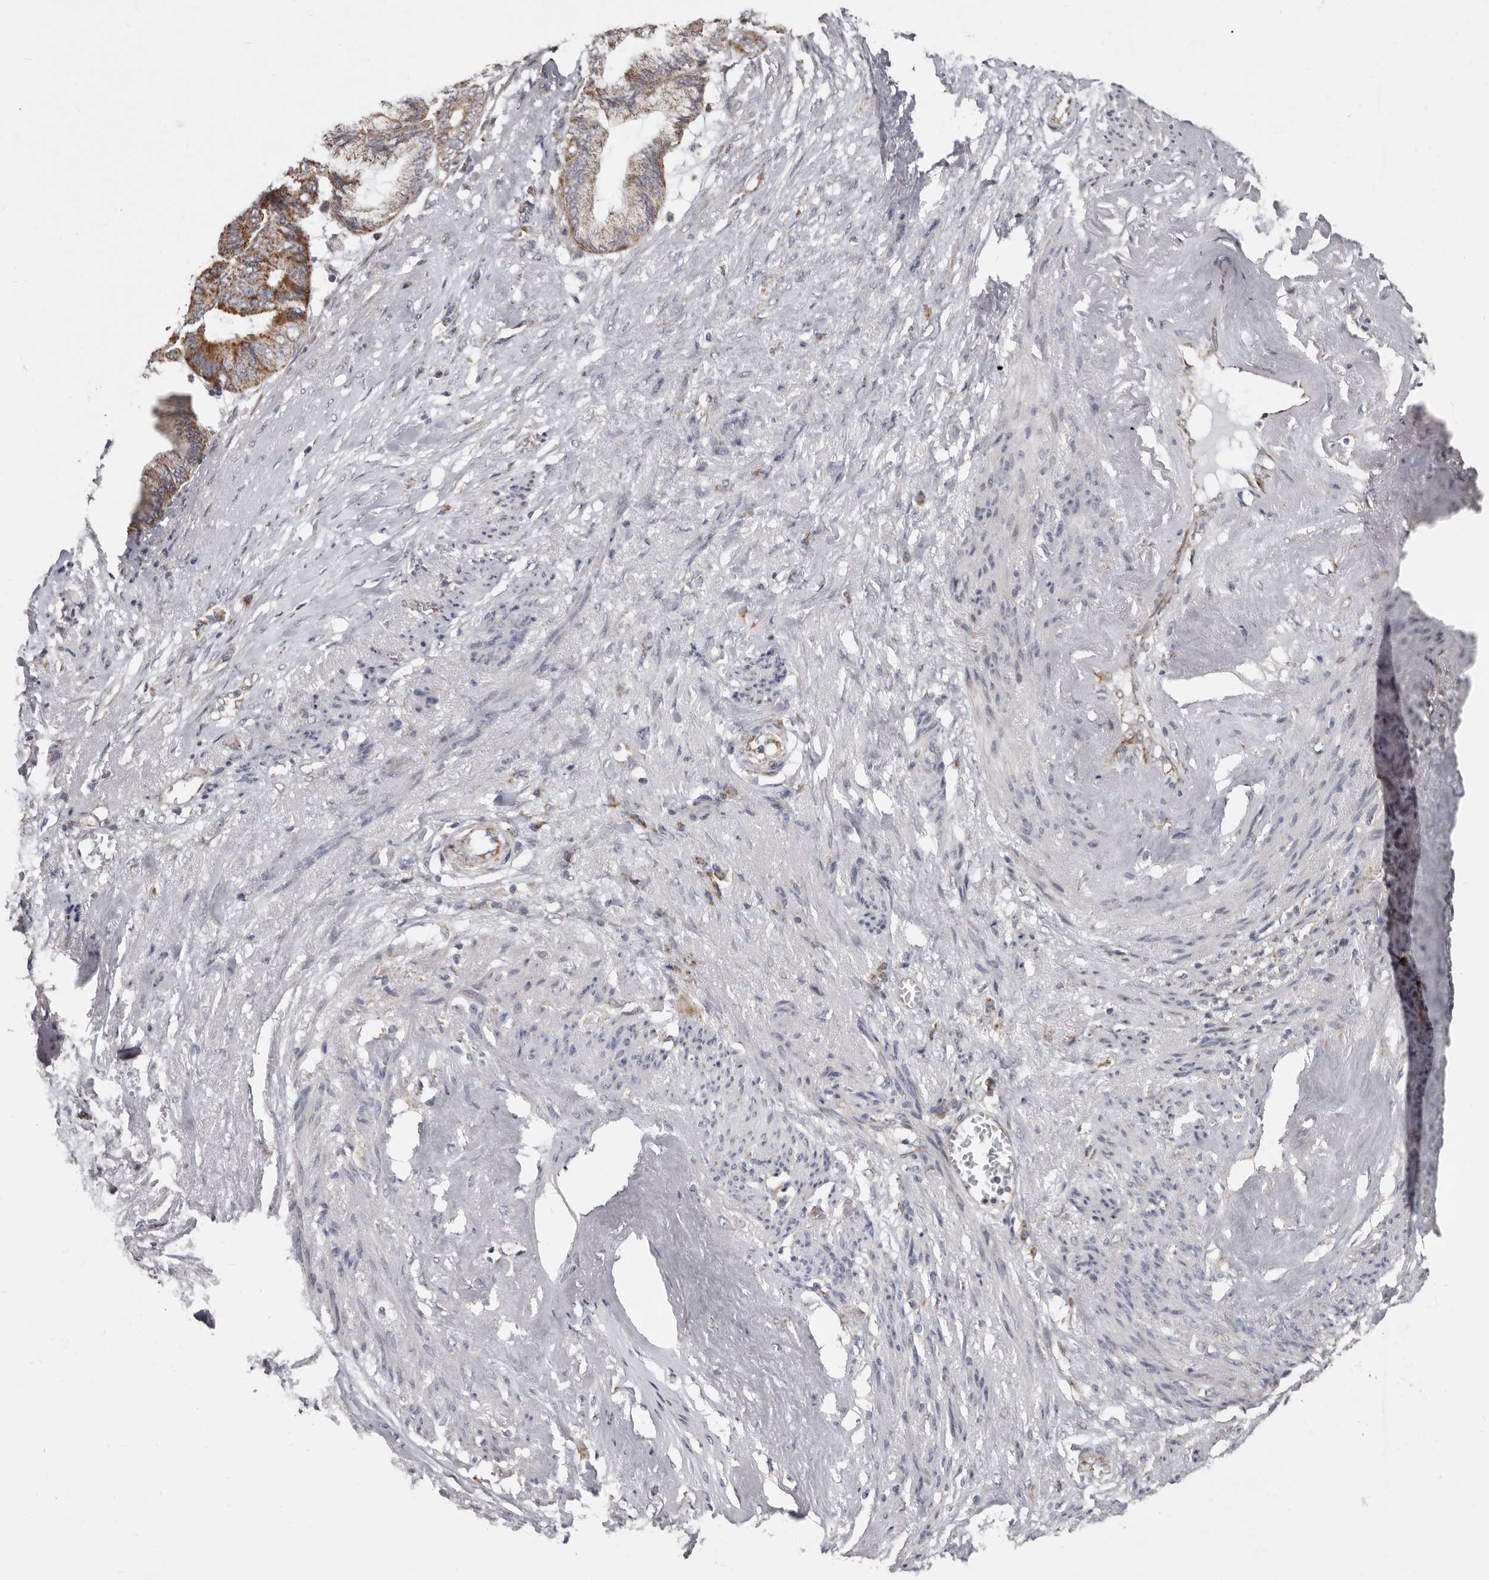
{"staining": {"intensity": "moderate", "quantity": ">75%", "location": "cytoplasmic/membranous"}, "tissue": "endometrial cancer", "cell_type": "Tumor cells", "image_type": "cancer", "snomed": [{"axis": "morphology", "description": "Adenocarcinoma, NOS"}, {"axis": "topography", "description": "Endometrium"}], "caption": "A medium amount of moderate cytoplasmic/membranous expression is present in about >75% of tumor cells in endometrial adenocarcinoma tissue.", "gene": "MRPL18", "patient": {"sex": "female", "age": 86}}